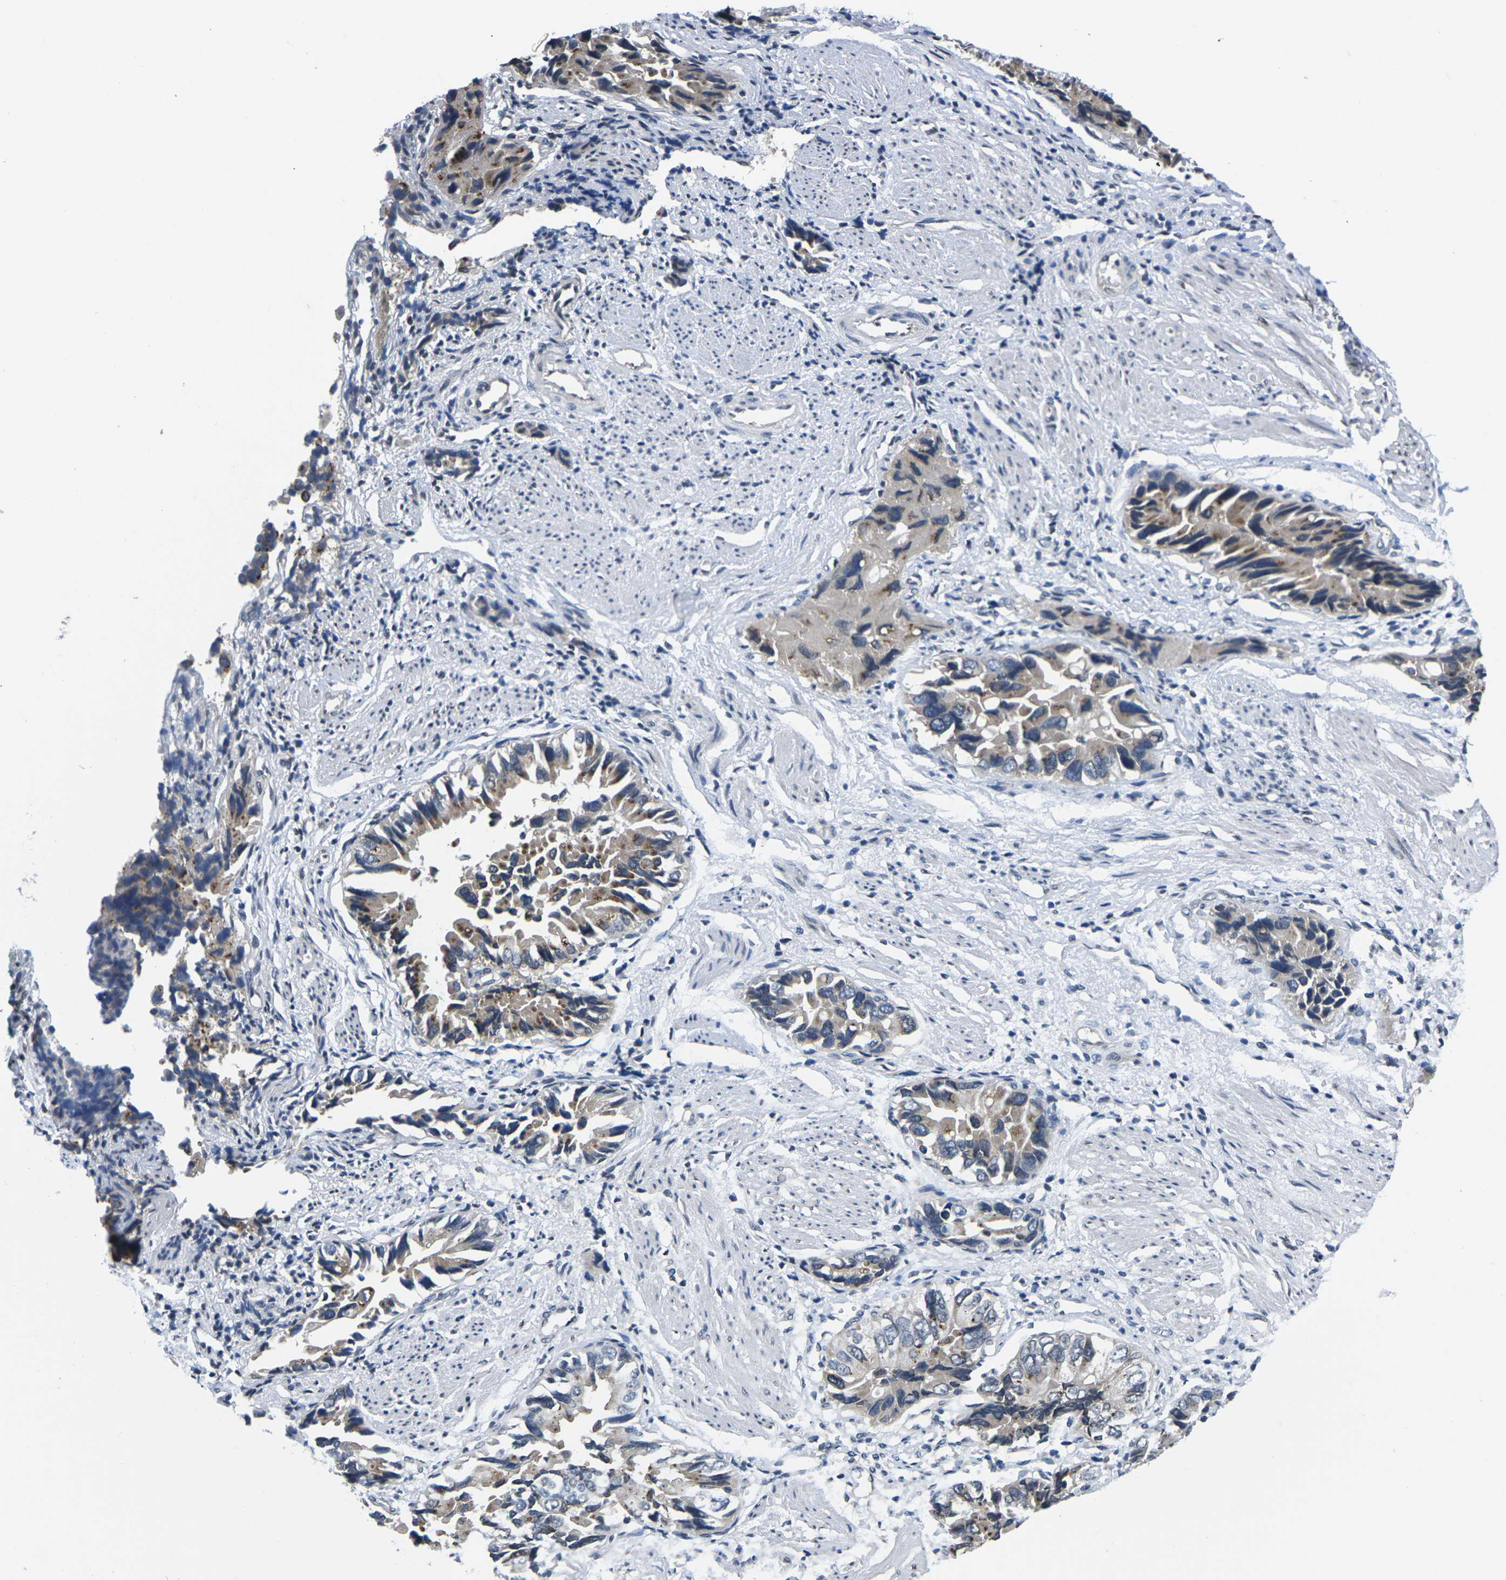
{"staining": {"intensity": "moderate", "quantity": "<25%", "location": "cytoplasmic/membranous"}, "tissue": "liver cancer", "cell_type": "Tumor cells", "image_type": "cancer", "snomed": [{"axis": "morphology", "description": "Cholangiocarcinoma"}, {"axis": "topography", "description": "Liver"}], "caption": "Liver cholangiocarcinoma was stained to show a protein in brown. There is low levels of moderate cytoplasmic/membranous expression in about <25% of tumor cells. (IHC, brightfield microscopy, high magnification).", "gene": "SNX10", "patient": {"sex": "female", "age": 79}}